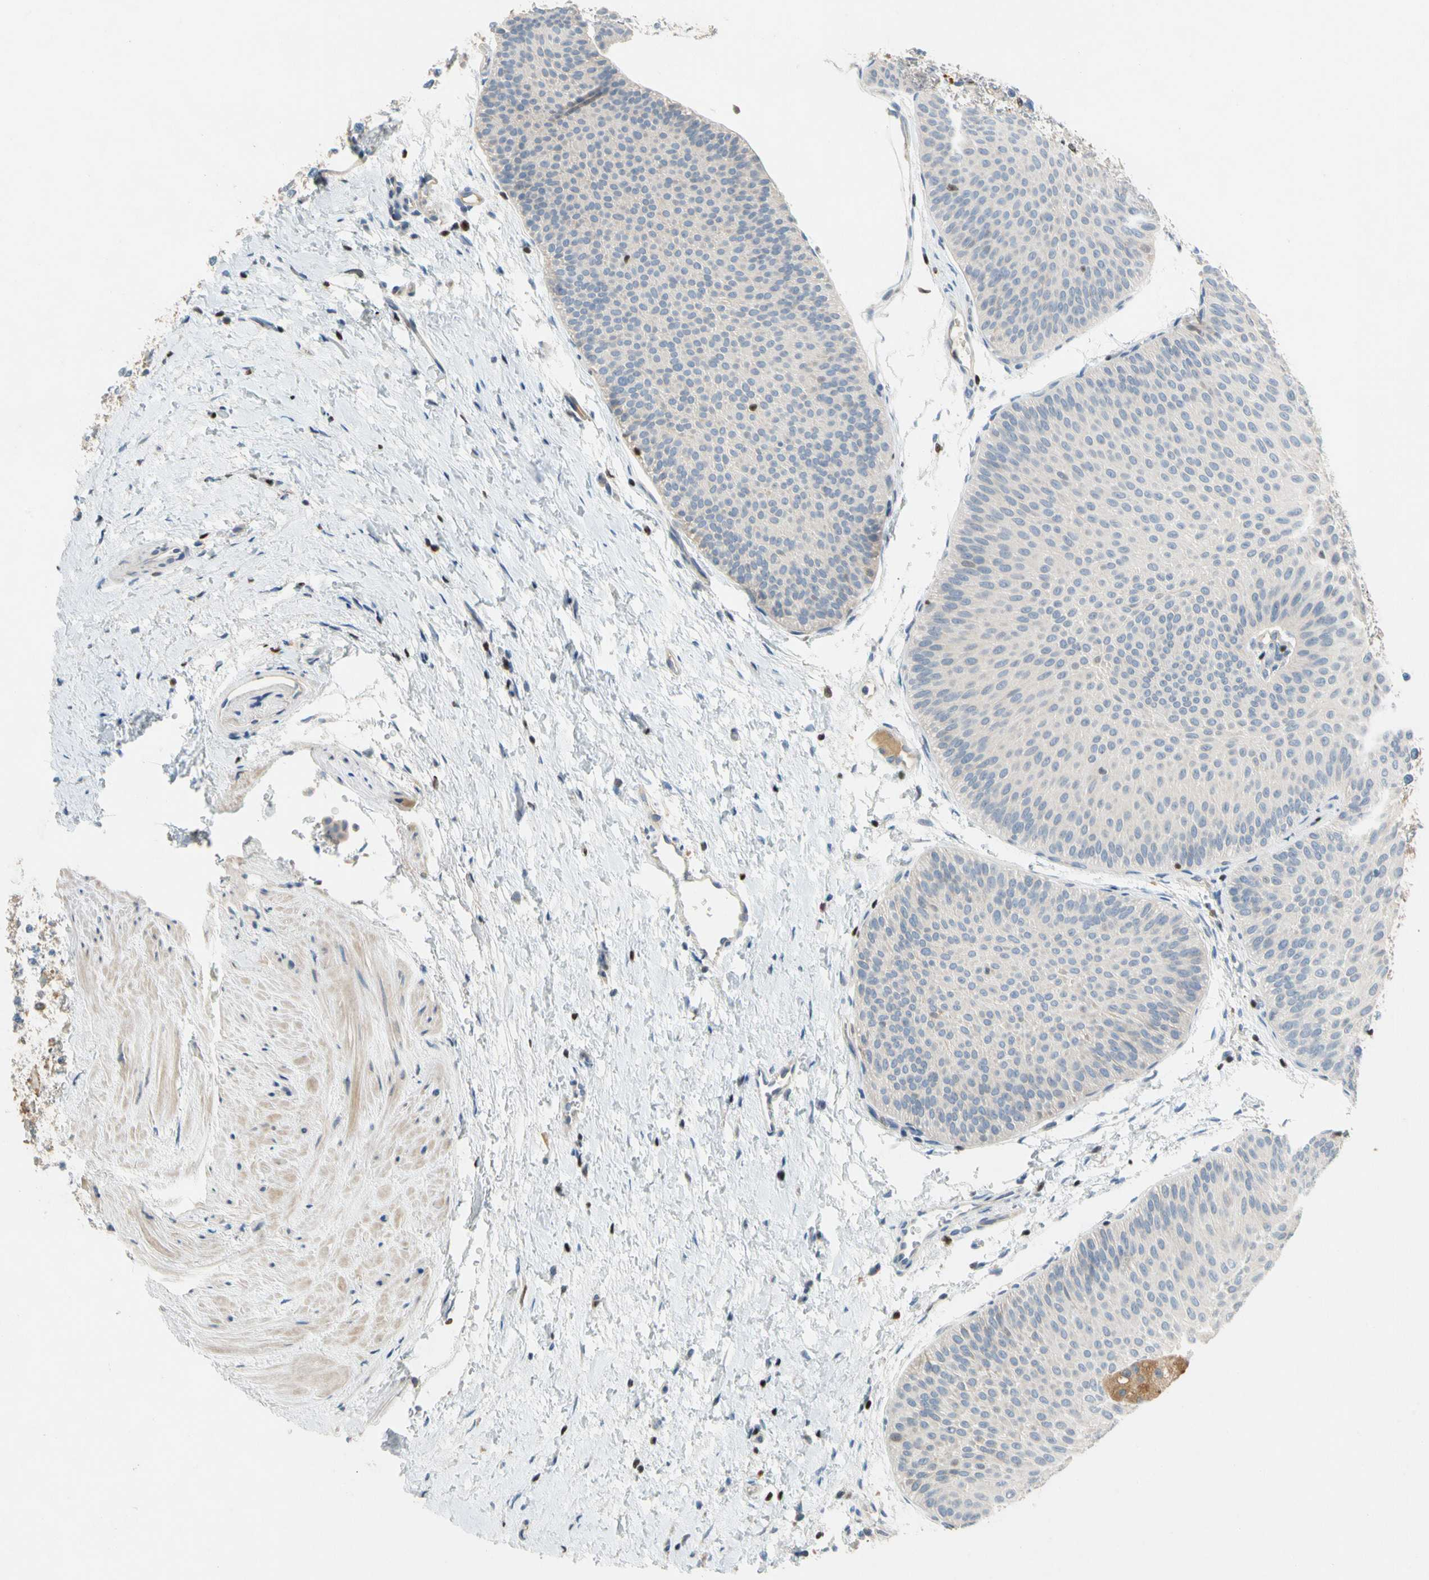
{"staining": {"intensity": "negative", "quantity": "none", "location": "none"}, "tissue": "urothelial cancer", "cell_type": "Tumor cells", "image_type": "cancer", "snomed": [{"axis": "morphology", "description": "Urothelial carcinoma, Low grade"}, {"axis": "topography", "description": "Urinary bladder"}], "caption": "IHC micrograph of neoplastic tissue: human urothelial carcinoma (low-grade) stained with DAB reveals no significant protein staining in tumor cells.", "gene": "SP140", "patient": {"sex": "female", "age": 60}}